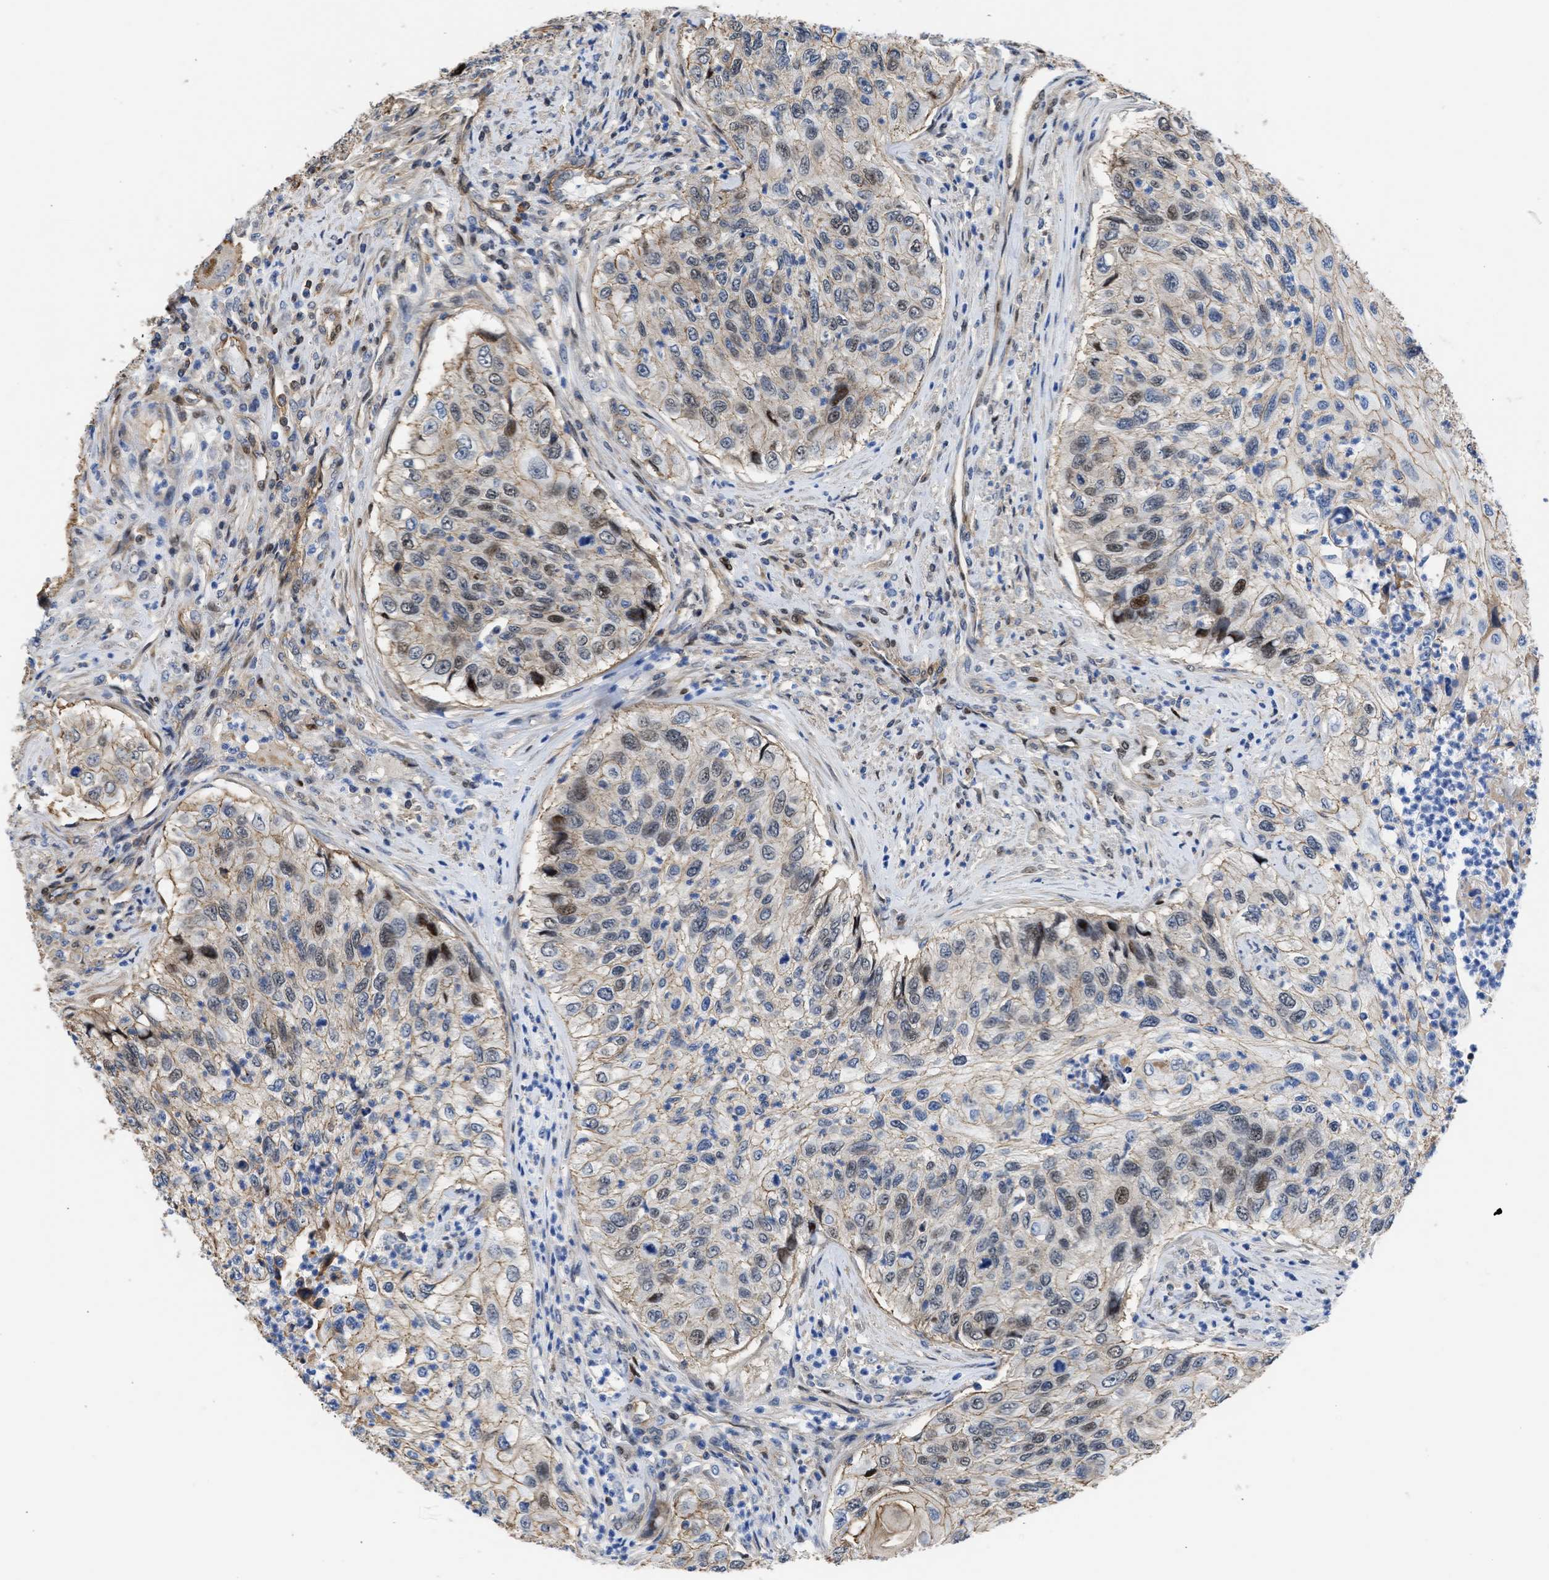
{"staining": {"intensity": "moderate", "quantity": "<25%", "location": "cytoplasmic/membranous,nuclear"}, "tissue": "urothelial cancer", "cell_type": "Tumor cells", "image_type": "cancer", "snomed": [{"axis": "morphology", "description": "Urothelial carcinoma, High grade"}, {"axis": "topography", "description": "Urinary bladder"}], "caption": "A brown stain shows moderate cytoplasmic/membranous and nuclear expression of a protein in human urothelial carcinoma (high-grade) tumor cells. (DAB (3,3'-diaminobenzidine) = brown stain, brightfield microscopy at high magnification).", "gene": "MAS1L", "patient": {"sex": "female", "age": 60}}